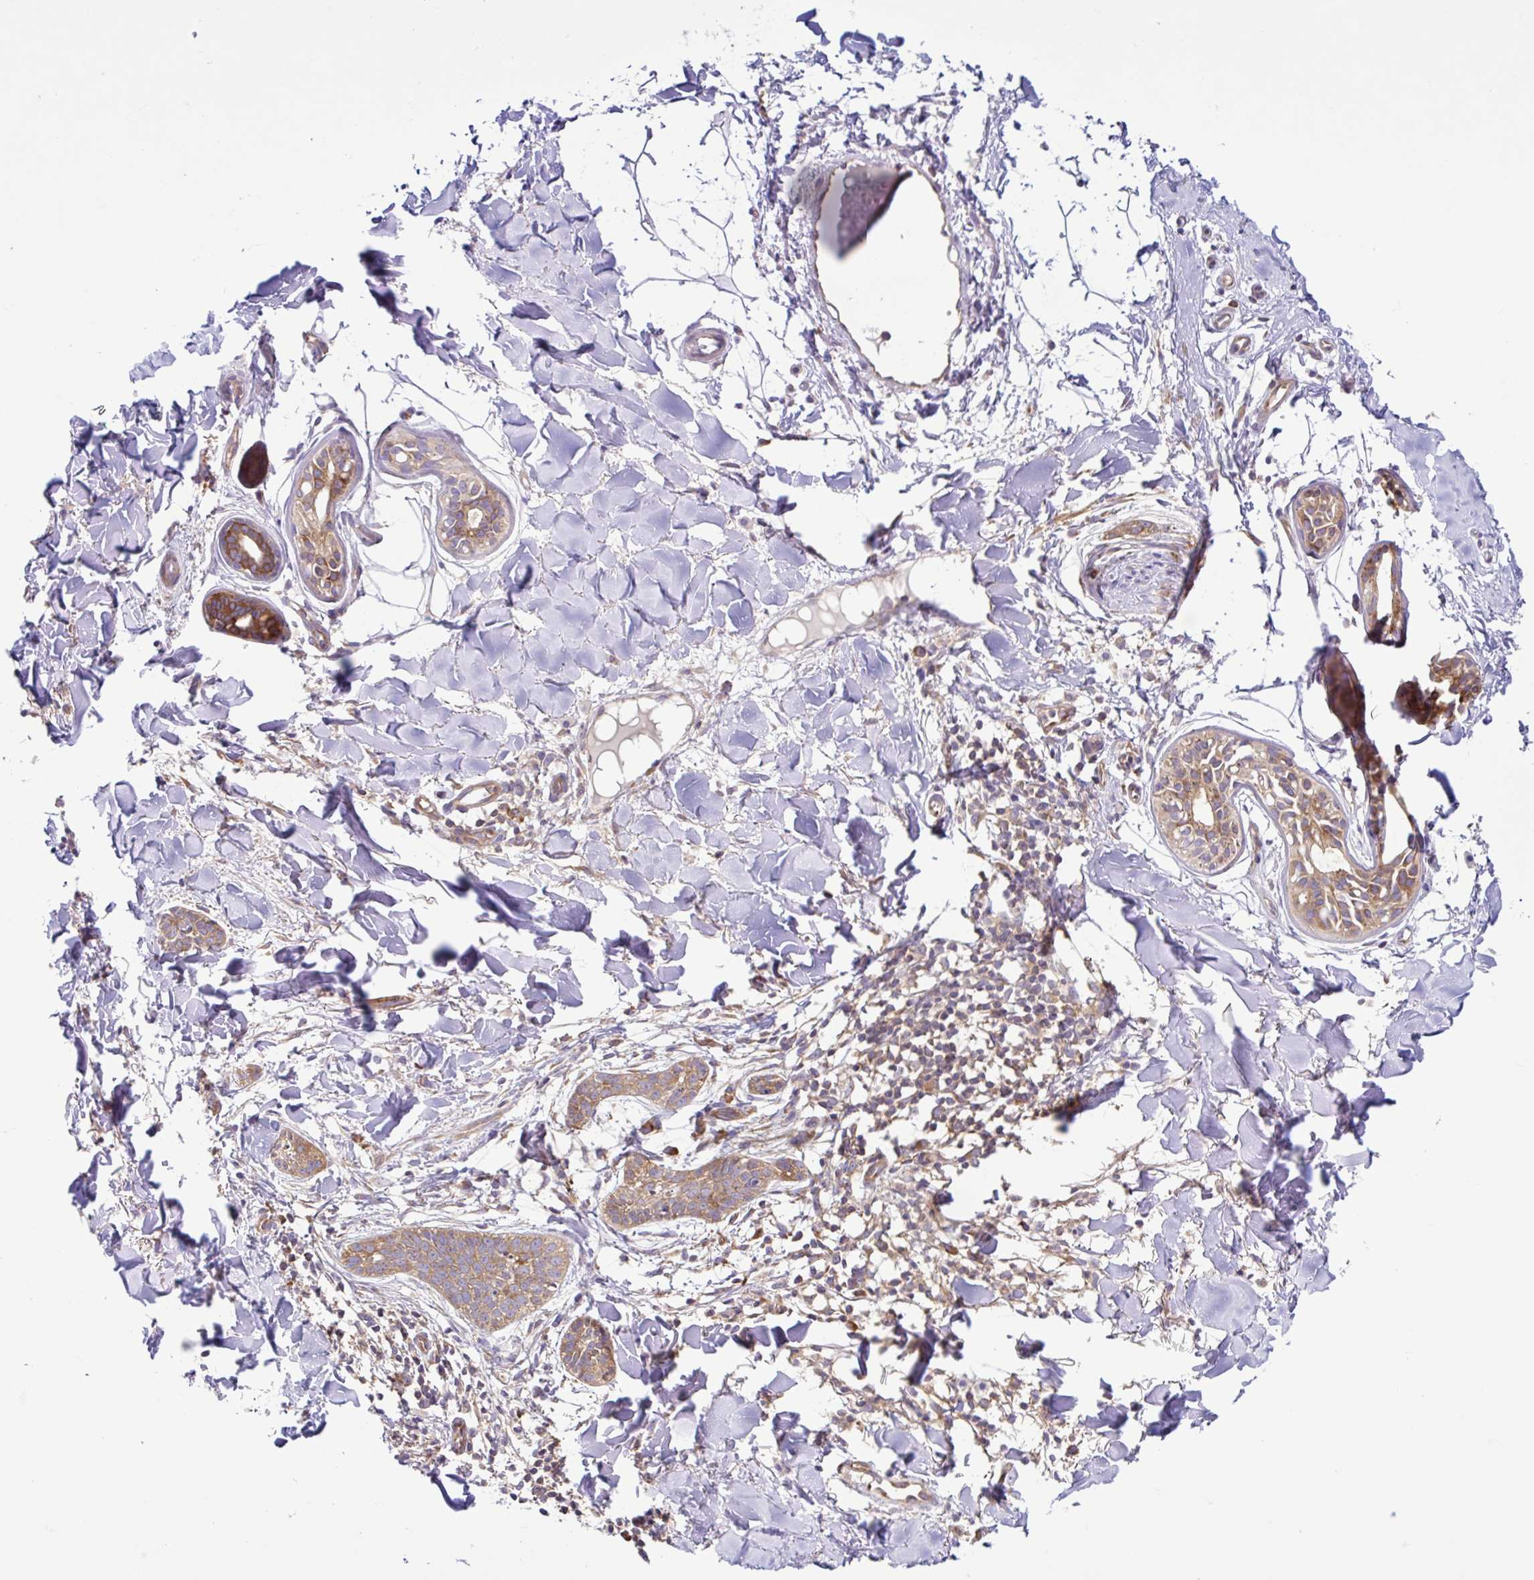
{"staining": {"intensity": "moderate", "quantity": ">75%", "location": "cytoplasmic/membranous"}, "tissue": "skin cancer", "cell_type": "Tumor cells", "image_type": "cancer", "snomed": [{"axis": "morphology", "description": "Basal cell carcinoma"}, {"axis": "topography", "description": "Skin"}], "caption": "Immunohistochemistry (IHC) staining of skin cancer, which shows medium levels of moderate cytoplasmic/membranous positivity in about >75% of tumor cells indicating moderate cytoplasmic/membranous protein staining. The staining was performed using DAB (3,3'-diaminobenzidine) (brown) for protein detection and nuclei were counterstained in hematoxylin (blue).", "gene": "LARS1", "patient": {"sex": "male", "age": 52}}